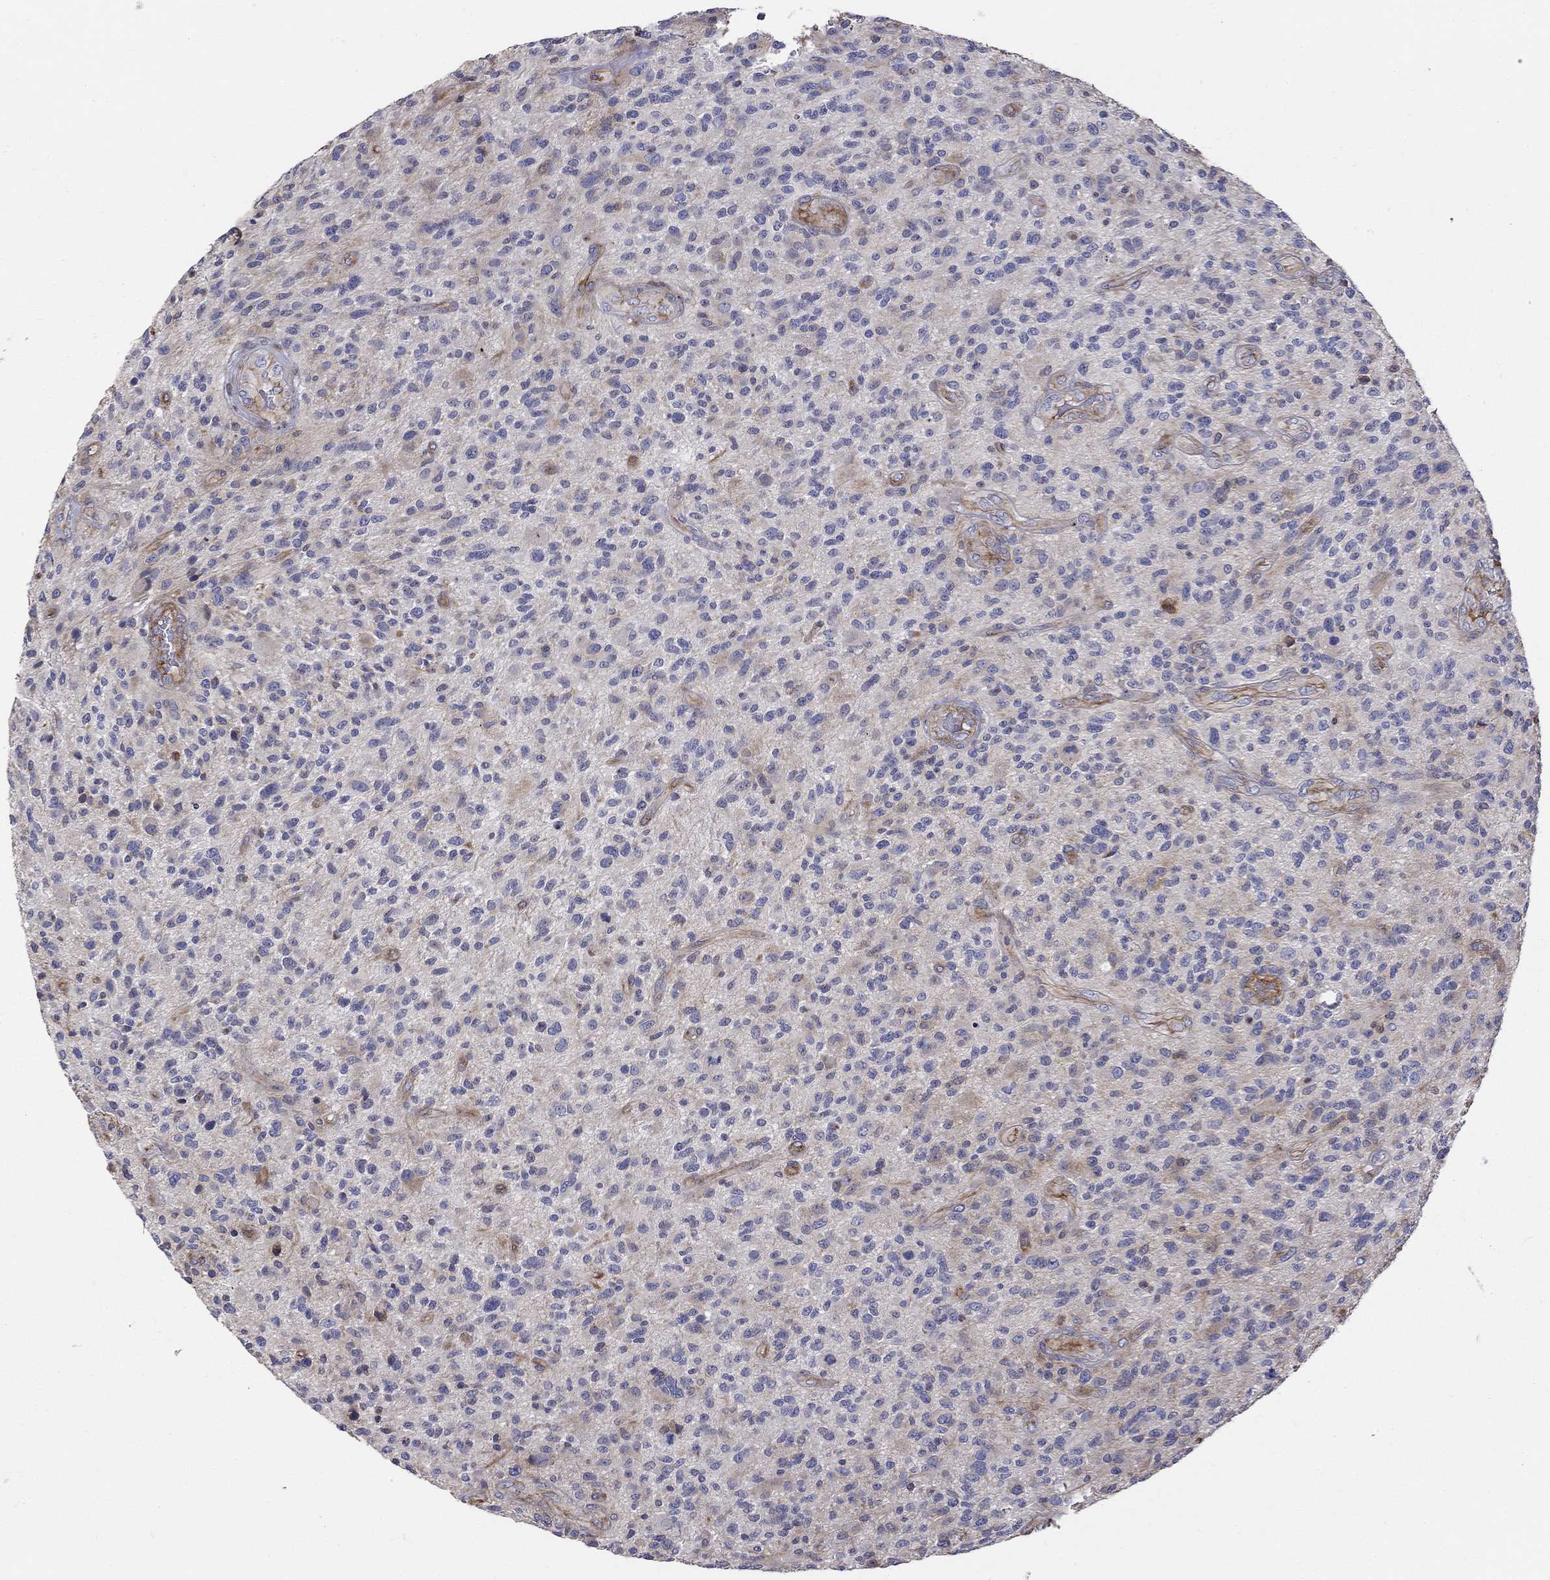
{"staining": {"intensity": "negative", "quantity": "none", "location": "none"}, "tissue": "glioma", "cell_type": "Tumor cells", "image_type": "cancer", "snomed": [{"axis": "morphology", "description": "Glioma, malignant, High grade"}, {"axis": "topography", "description": "Brain"}], "caption": "This is an immunohistochemistry (IHC) micrograph of glioma. There is no expression in tumor cells.", "gene": "NPHP1", "patient": {"sex": "male", "age": 47}}